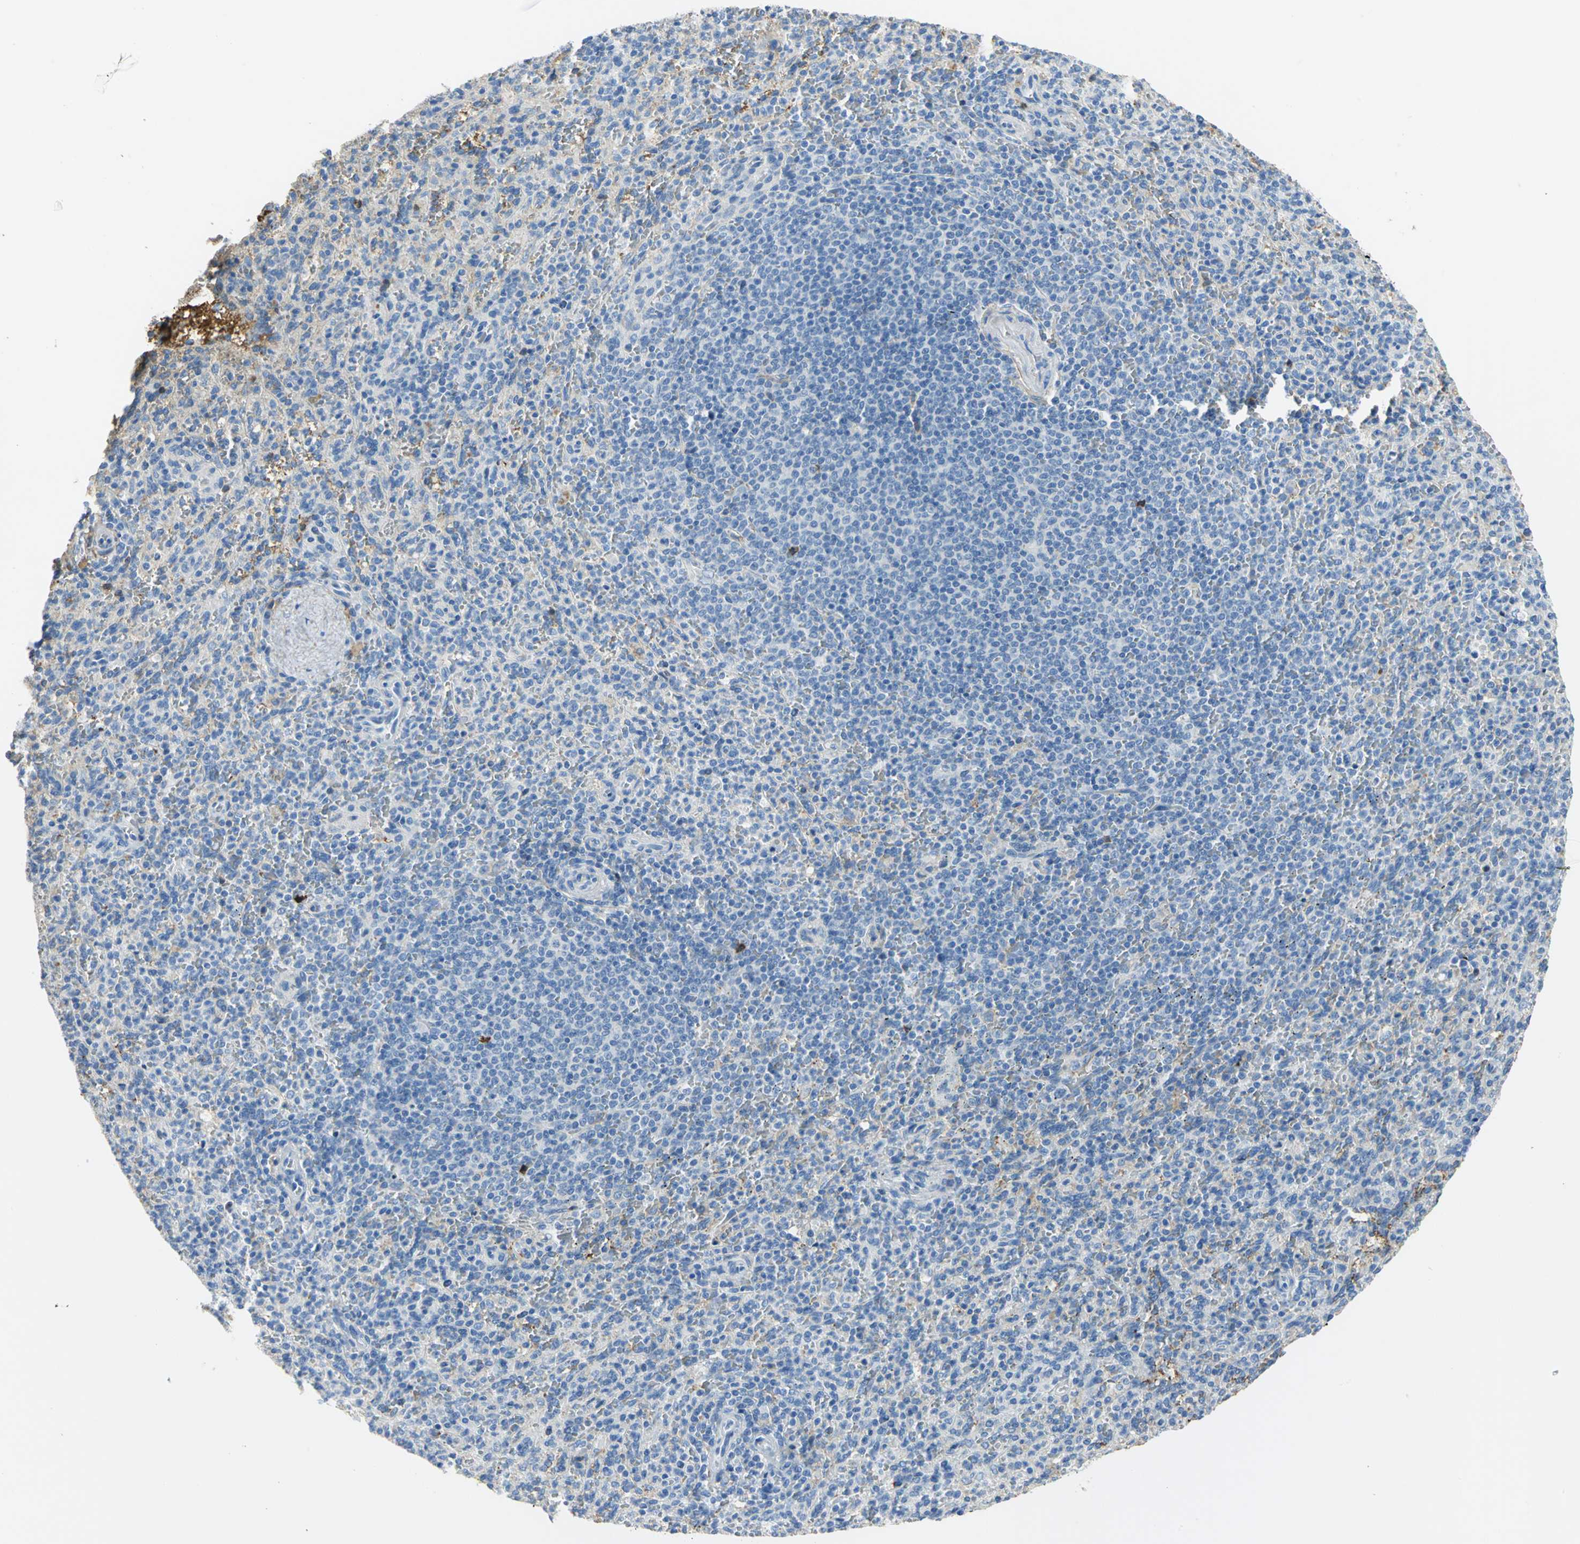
{"staining": {"intensity": "negative", "quantity": "none", "location": "none"}, "tissue": "spleen", "cell_type": "Cells in red pulp", "image_type": "normal", "snomed": [{"axis": "morphology", "description": "Normal tissue, NOS"}, {"axis": "topography", "description": "Spleen"}], "caption": "Protein analysis of unremarkable spleen shows no significant expression in cells in red pulp.", "gene": "GYG2", "patient": {"sex": "male", "age": 36}}